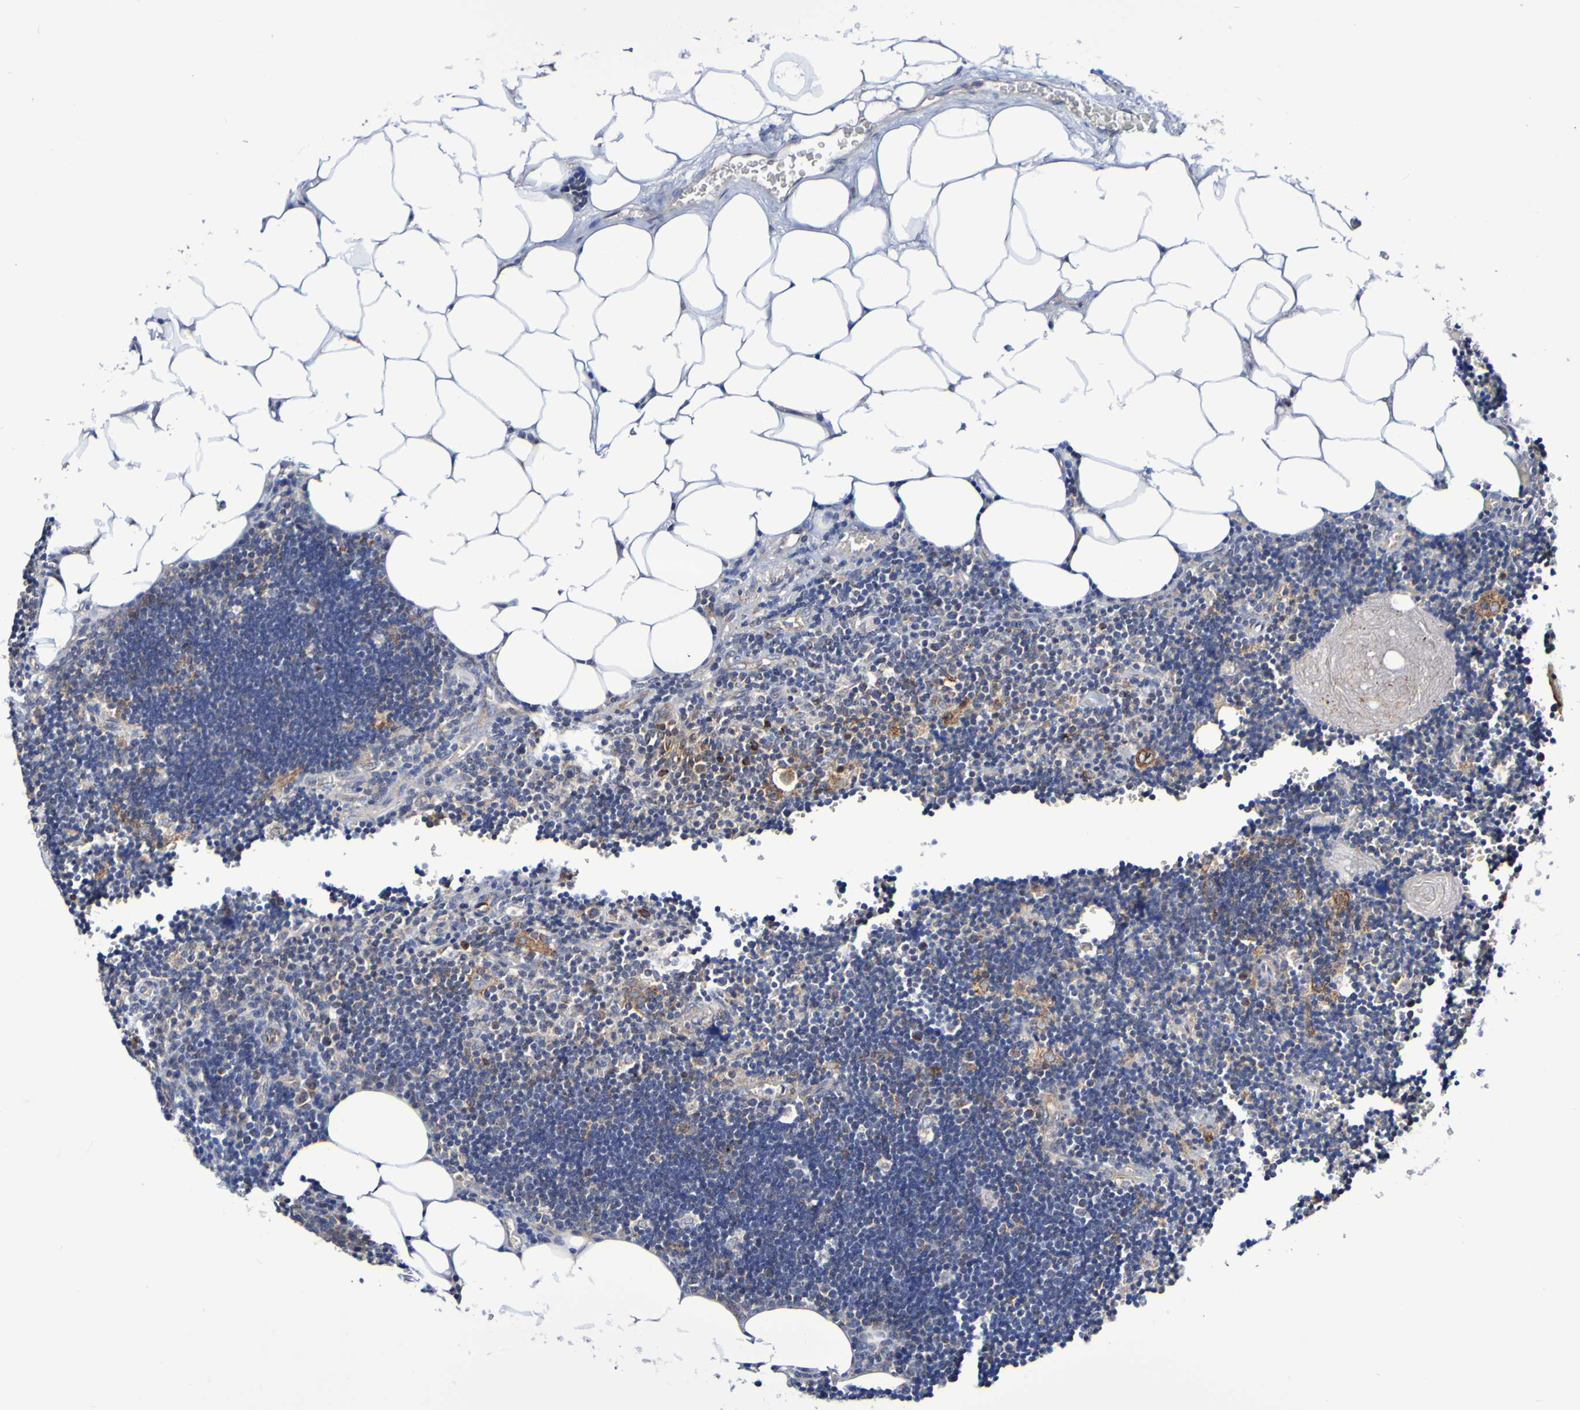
{"staining": {"intensity": "moderate", "quantity": "25%-75%", "location": "cytoplasmic/membranous"}, "tissue": "lymph node", "cell_type": "Germinal center cells", "image_type": "normal", "snomed": [{"axis": "morphology", "description": "Normal tissue, NOS"}, {"axis": "topography", "description": "Lymph node"}], "caption": "High-power microscopy captured an immunohistochemistry (IHC) image of benign lymph node, revealing moderate cytoplasmic/membranous staining in approximately 25%-75% of germinal center cells.", "gene": "GJB1", "patient": {"sex": "male", "age": 33}}